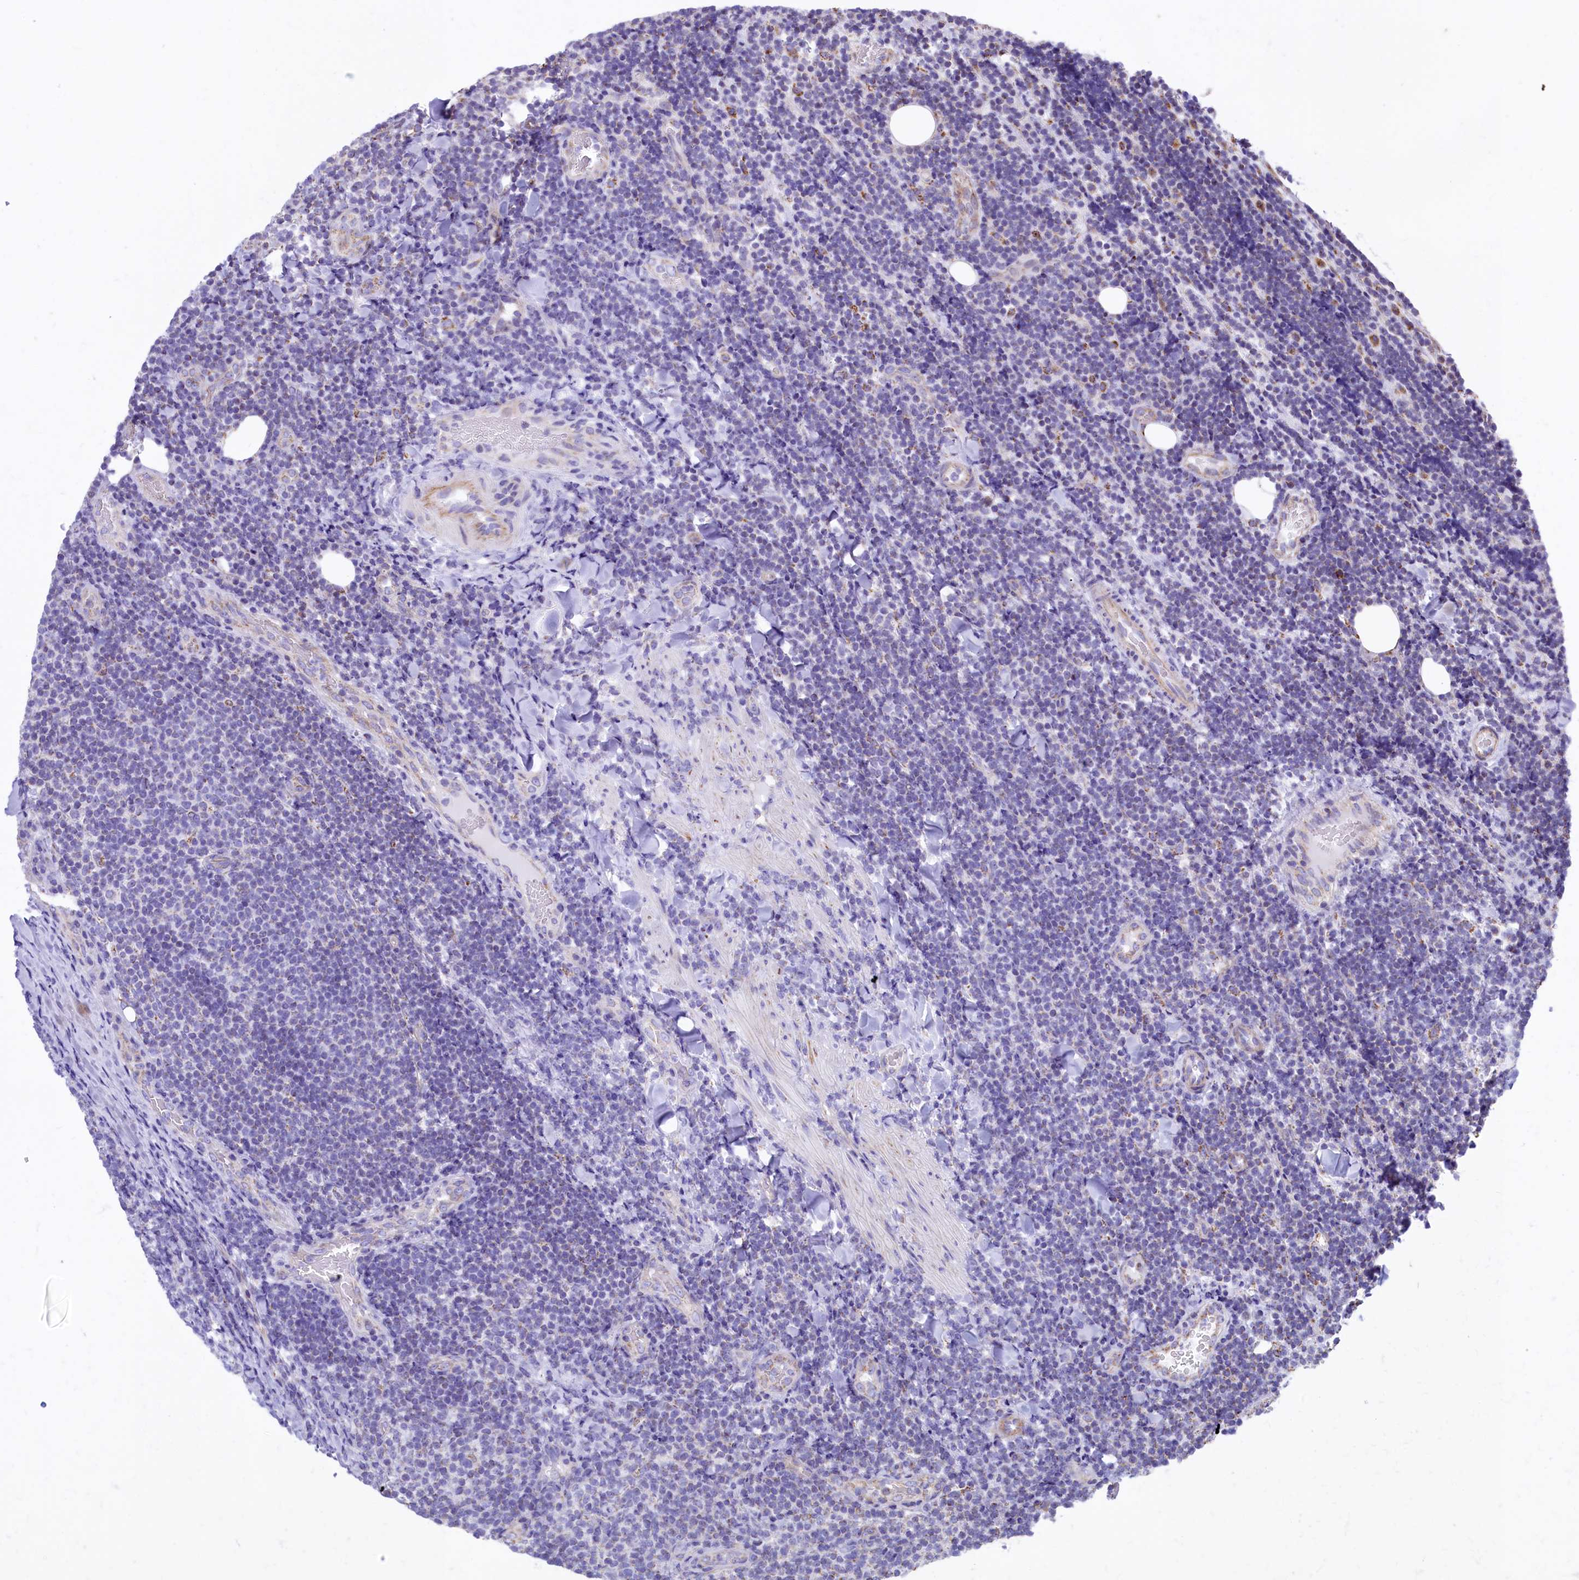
{"staining": {"intensity": "negative", "quantity": "none", "location": "none"}, "tissue": "lymphoma", "cell_type": "Tumor cells", "image_type": "cancer", "snomed": [{"axis": "morphology", "description": "Malignant lymphoma, non-Hodgkin's type, Low grade"}, {"axis": "topography", "description": "Lymph node"}], "caption": "Photomicrograph shows no protein expression in tumor cells of low-grade malignant lymphoma, non-Hodgkin's type tissue. (Brightfield microscopy of DAB immunohistochemistry at high magnification).", "gene": "VWCE", "patient": {"sex": "male", "age": 66}}